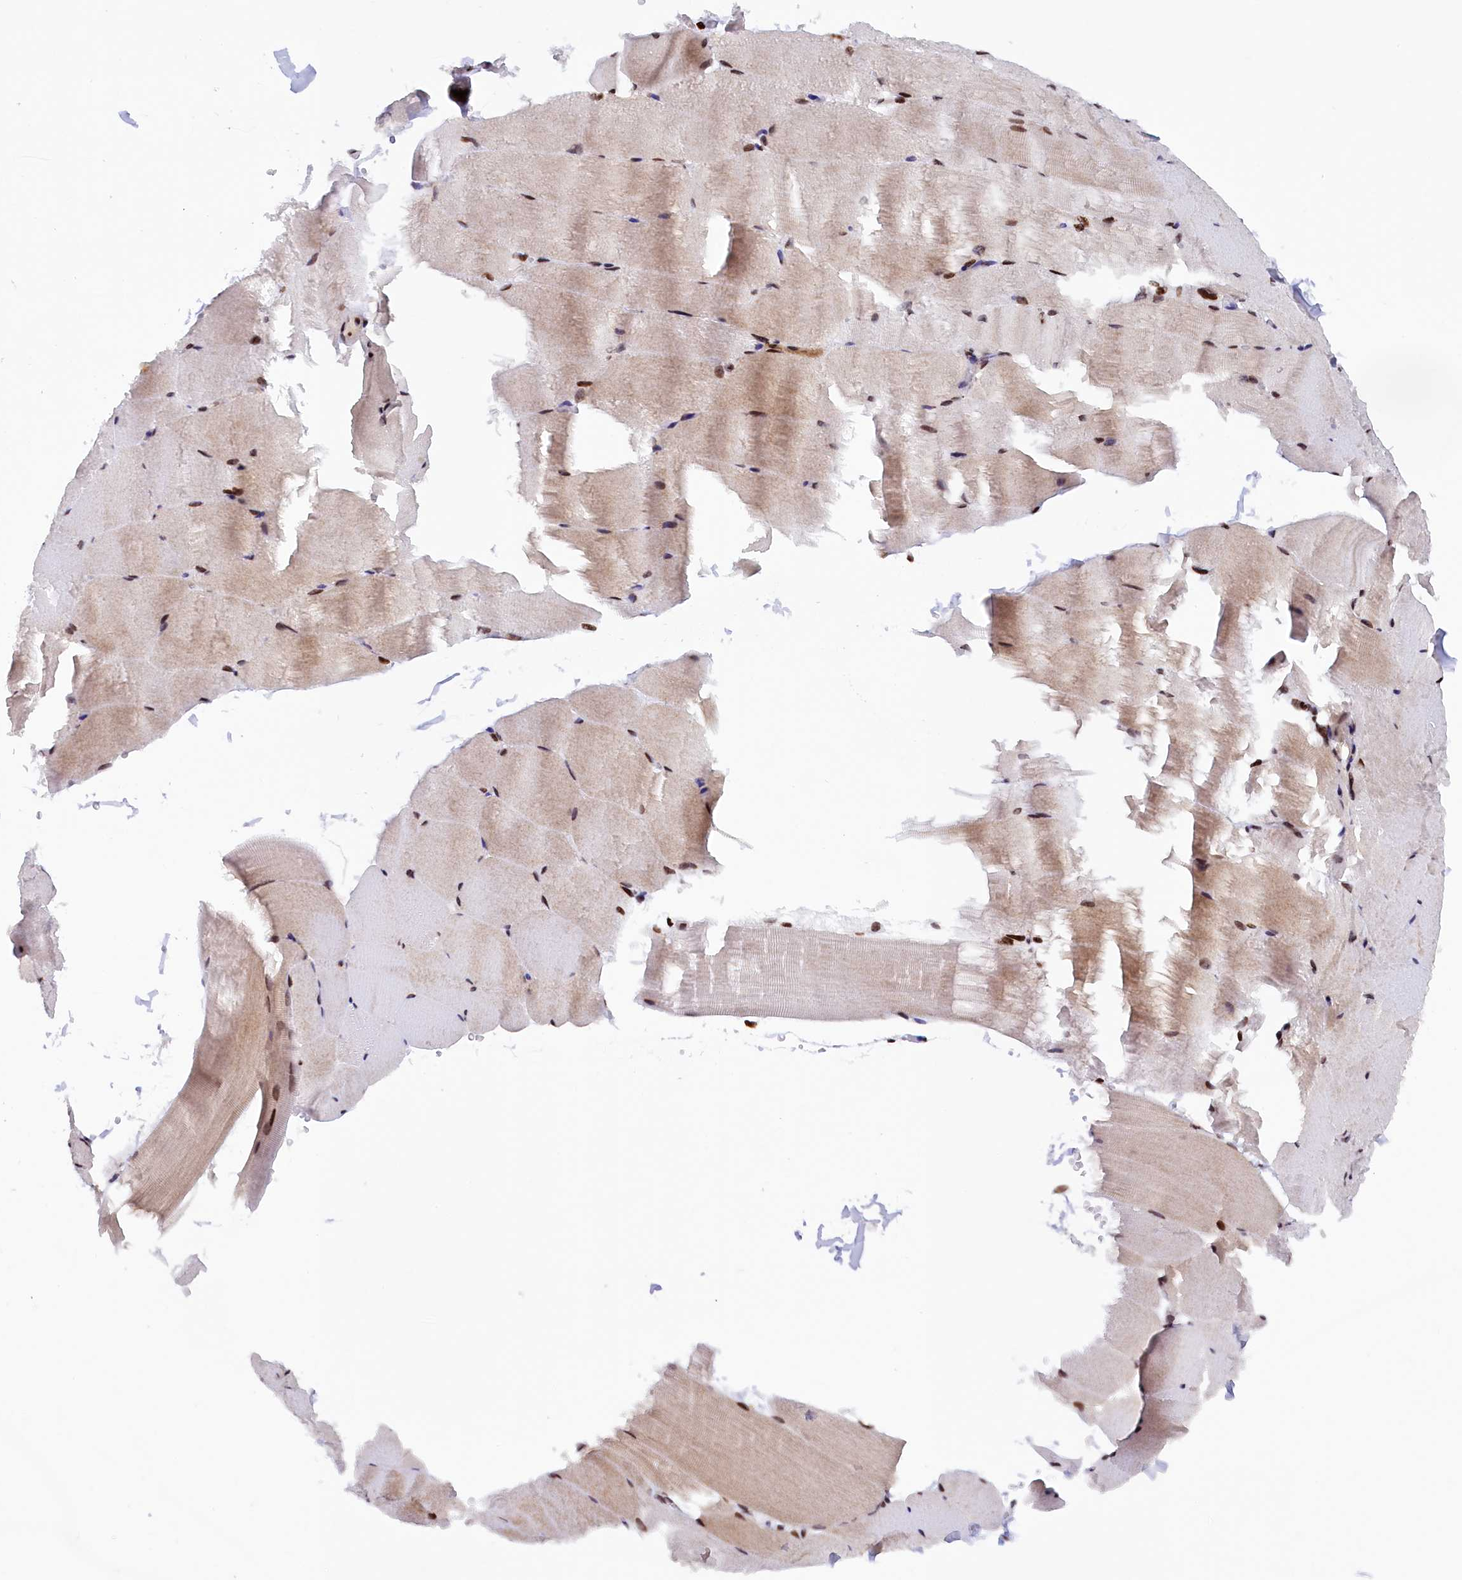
{"staining": {"intensity": "moderate", "quantity": ">75%", "location": "cytoplasmic/membranous,nuclear"}, "tissue": "skeletal muscle", "cell_type": "Myocytes", "image_type": "normal", "snomed": [{"axis": "morphology", "description": "Normal tissue, NOS"}, {"axis": "topography", "description": "Skeletal muscle"}, {"axis": "topography", "description": "Parathyroid gland"}], "caption": "Protein expression by immunohistochemistry (IHC) reveals moderate cytoplasmic/membranous,nuclear expression in approximately >75% of myocytes in normal skeletal muscle.", "gene": "TIMM29", "patient": {"sex": "female", "age": 37}}